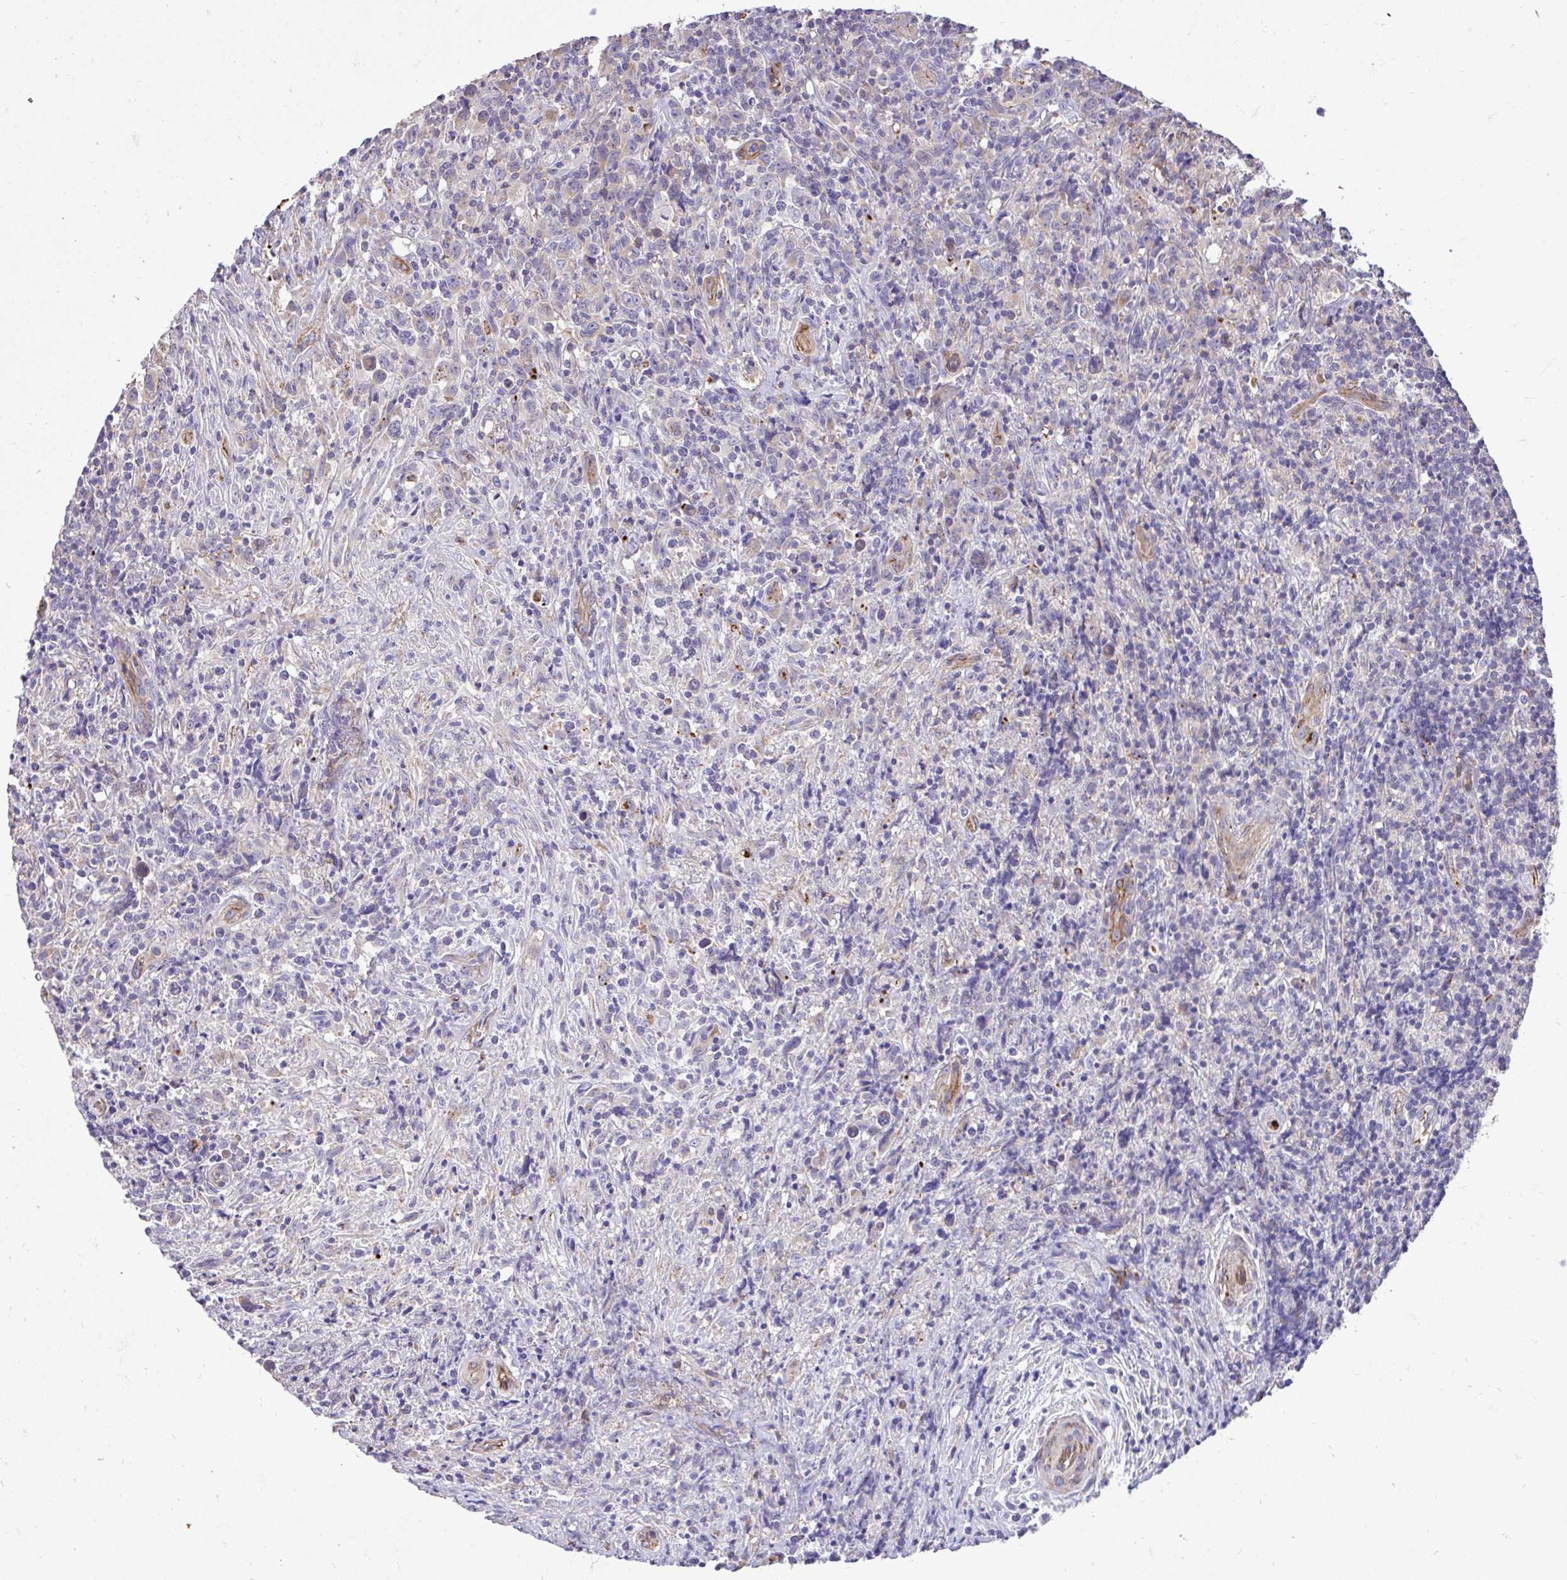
{"staining": {"intensity": "negative", "quantity": "none", "location": "none"}, "tissue": "lymphoma", "cell_type": "Tumor cells", "image_type": "cancer", "snomed": [{"axis": "morphology", "description": "Hodgkin's disease, NOS"}, {"axis": "topography", "description": "Lymph node"}], "caption": "High power microscopy image of an IHC micrograph of Hodgkin's disease, revealing no significant positivity in tumor cells.", "gene": "PTPRK", "patient": {"sex": "female", "age": 18}}